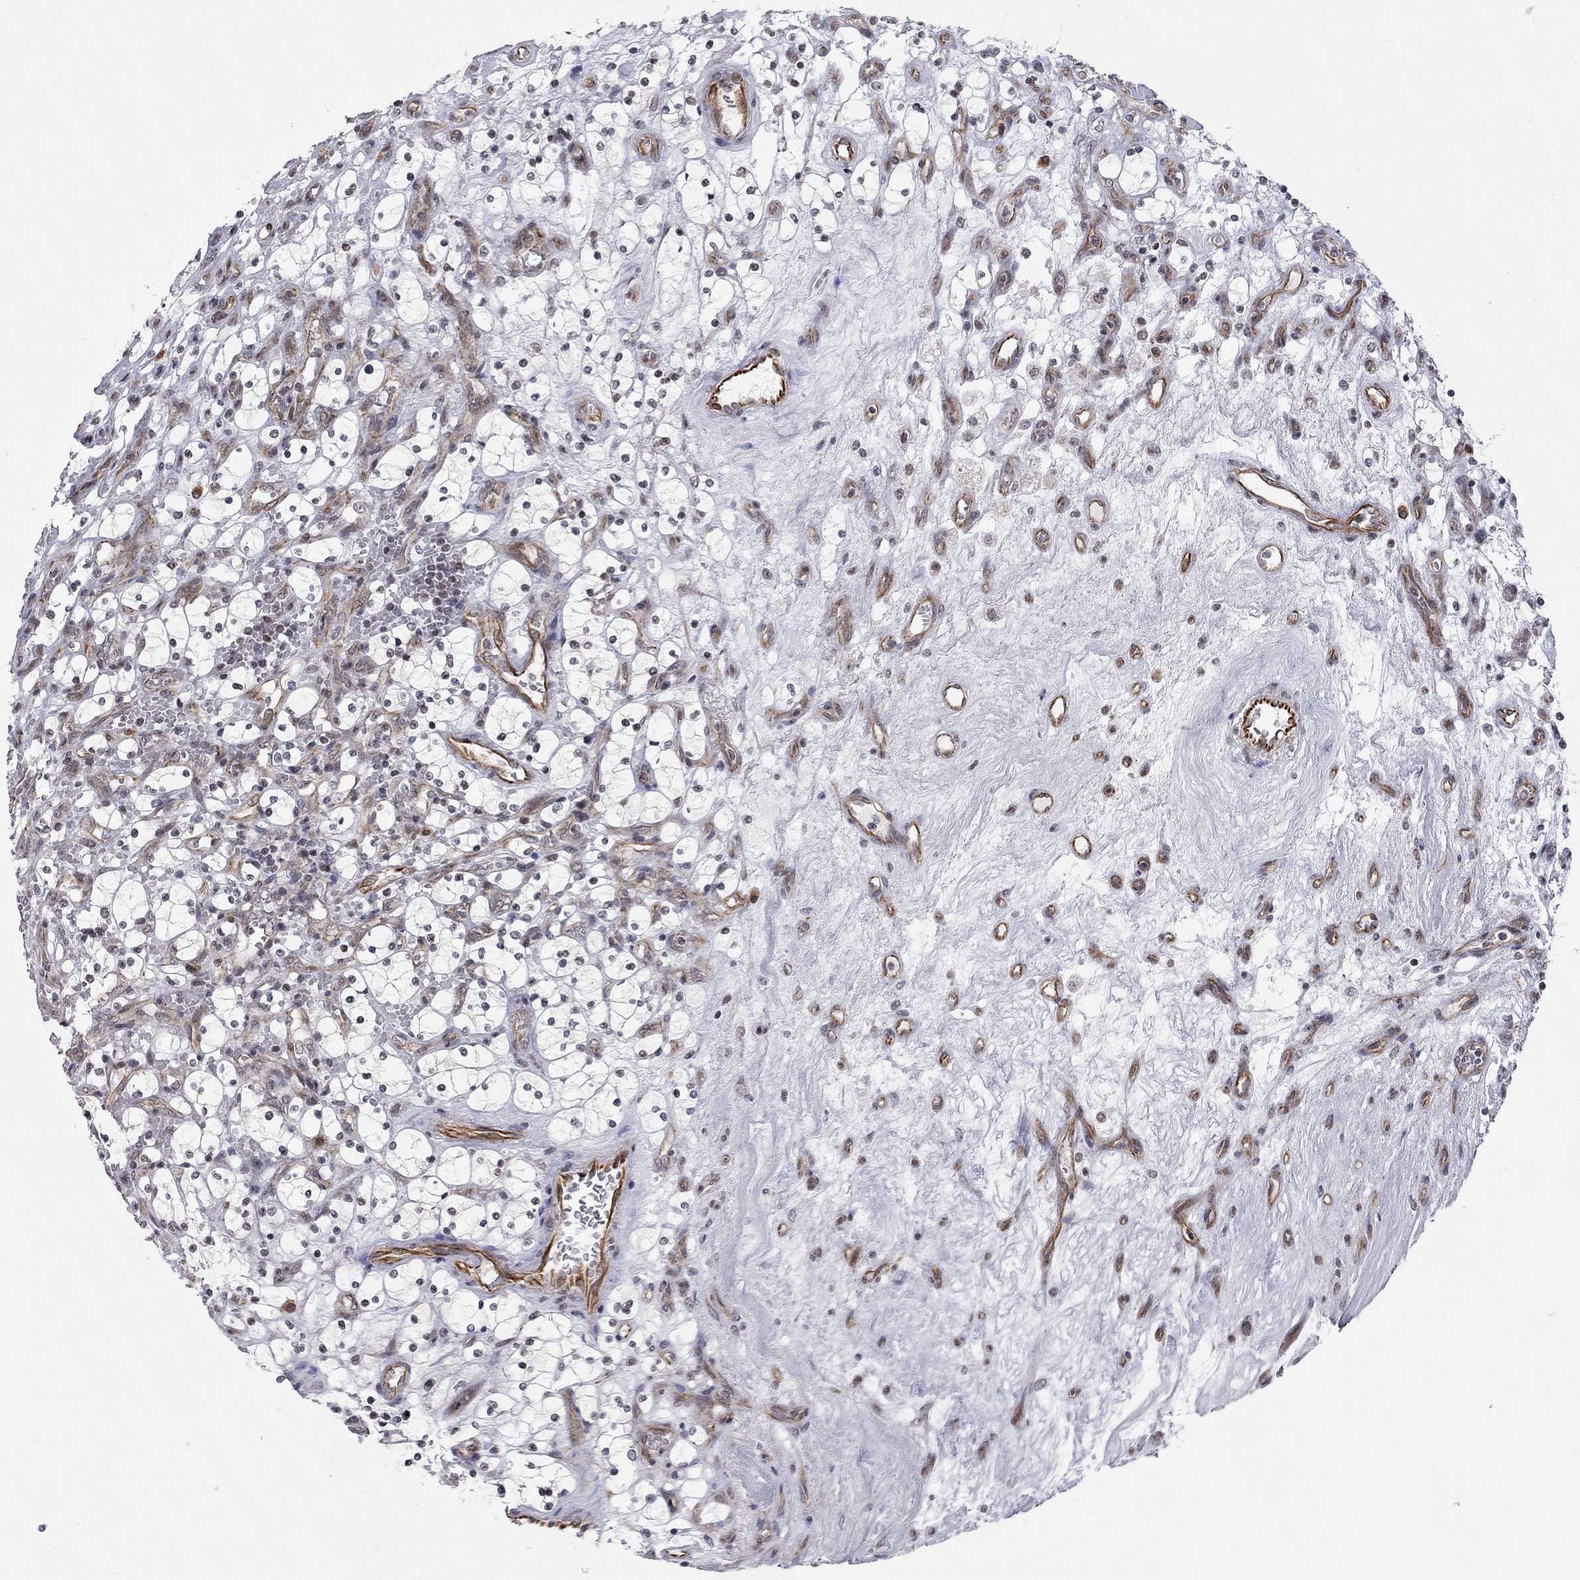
{"staining": {"intensity": "negative", "quantity": "none", "location": "none"}, "tissue": "renal cancer", "cell_type": "Tumor cells", "image_type": "cancer", "snomed": [{"axis": "morphology", "description": "Adenocarcinoma, NOS"}, {"axis": "topography", "description": "Kidney"}], "caption": "Adenocarcinoma (renal) was stained to show a protein in brown. There is no significant positivity in tumor cells. (DAB IHC visualized using brightfield microscopy, high magnification).", "gene": "MTNR1B", "patient": {"sex": "female", "age": 69}}